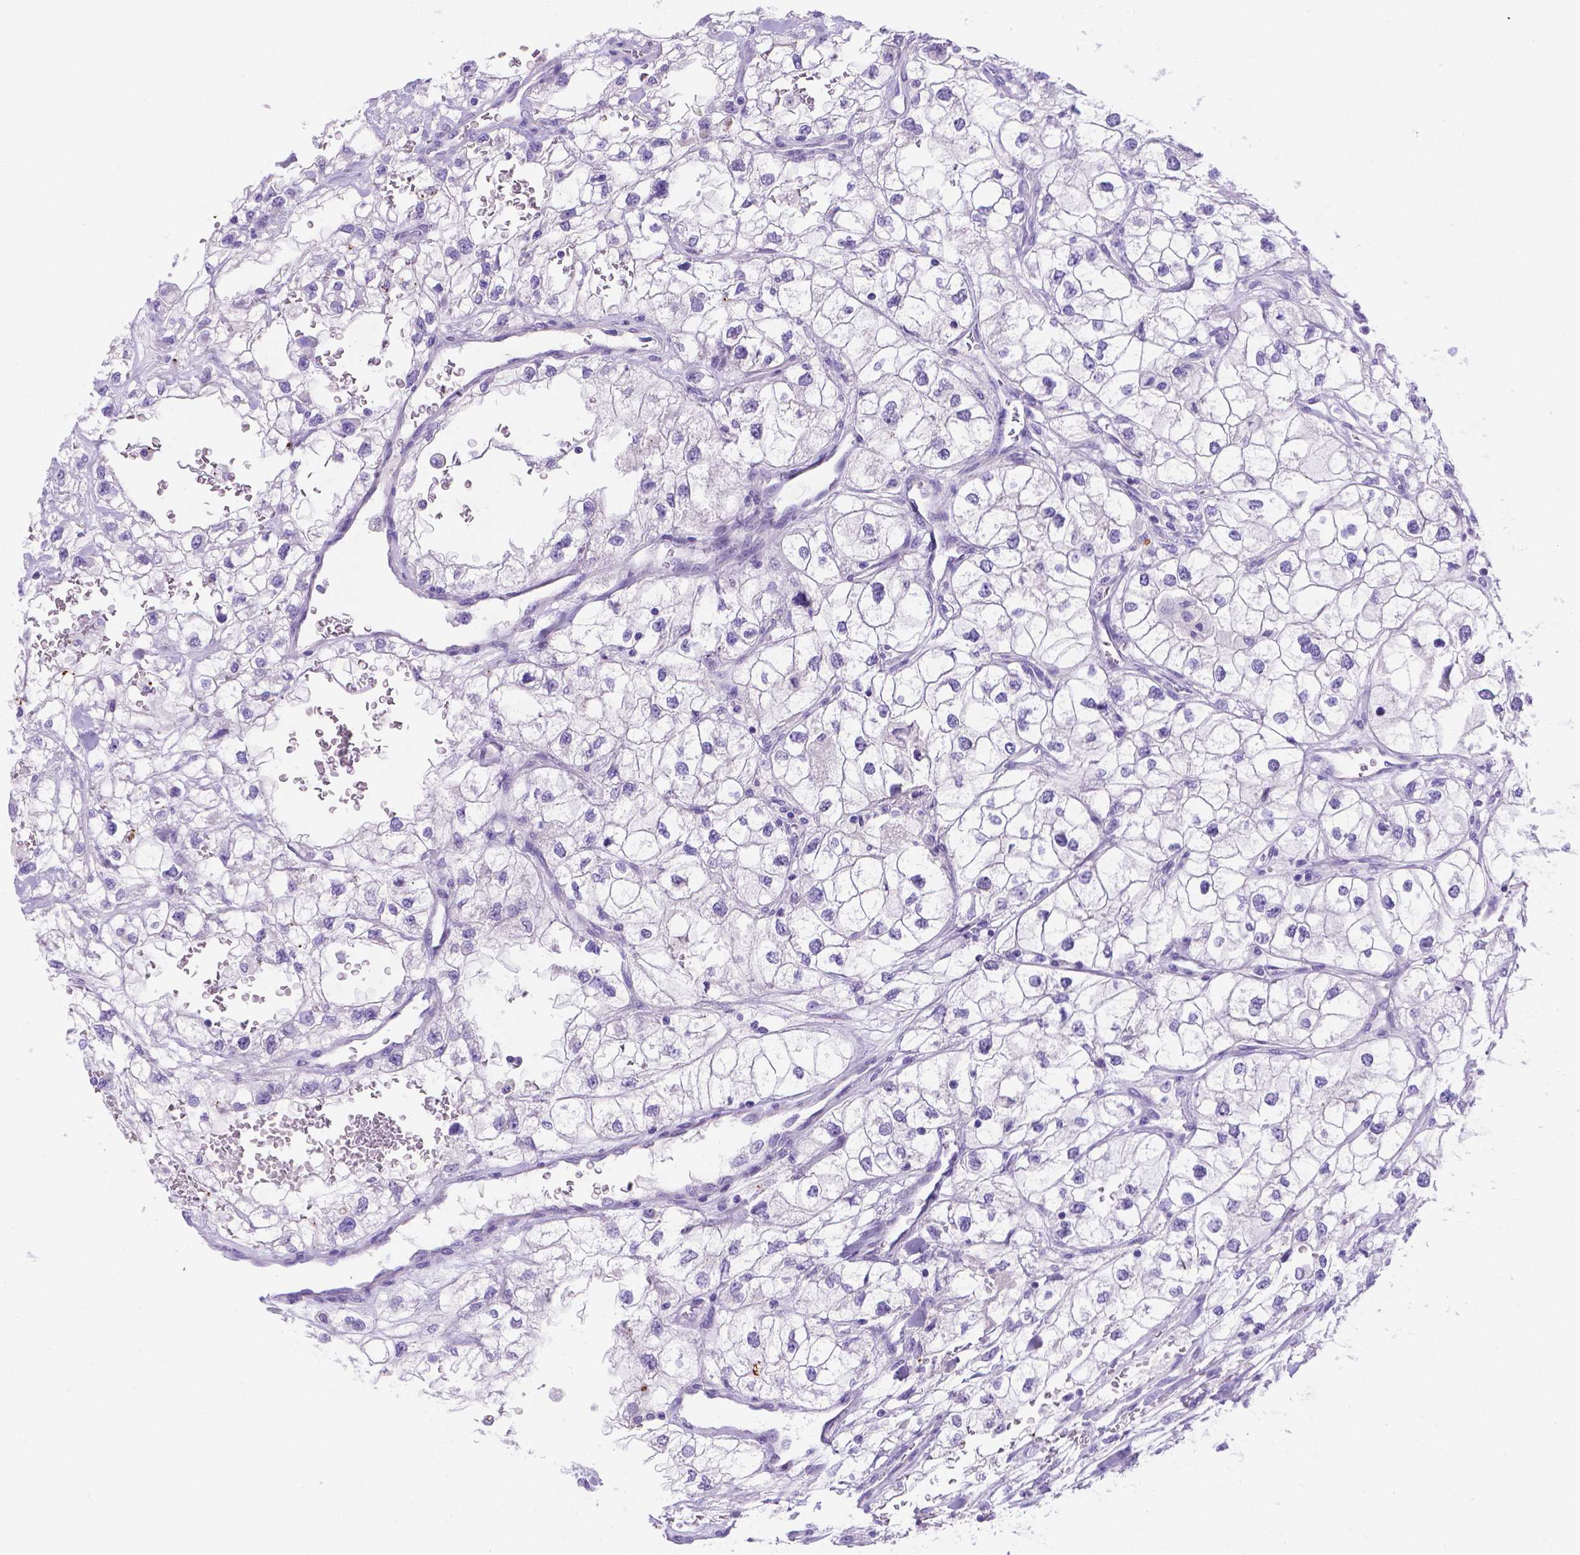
{"staining": {"intensity": "negative", "quantity": "none", "location": "none"}, "tissue": "renal cancer", "cell_type": "Tumor cells", "image_type": "cancer", "snomed": [{"axis": "morphology", "description": "Adenocarcinoma, NOS"}, {"axis": "topography", "description": "Kidney"}], "caption": "Renal adenocarcinoma was stained to show a protein in brown. There is no significant staining in tumor cells.", "gene": "MLN", "patient": {"sex": "male", "age": 59}}